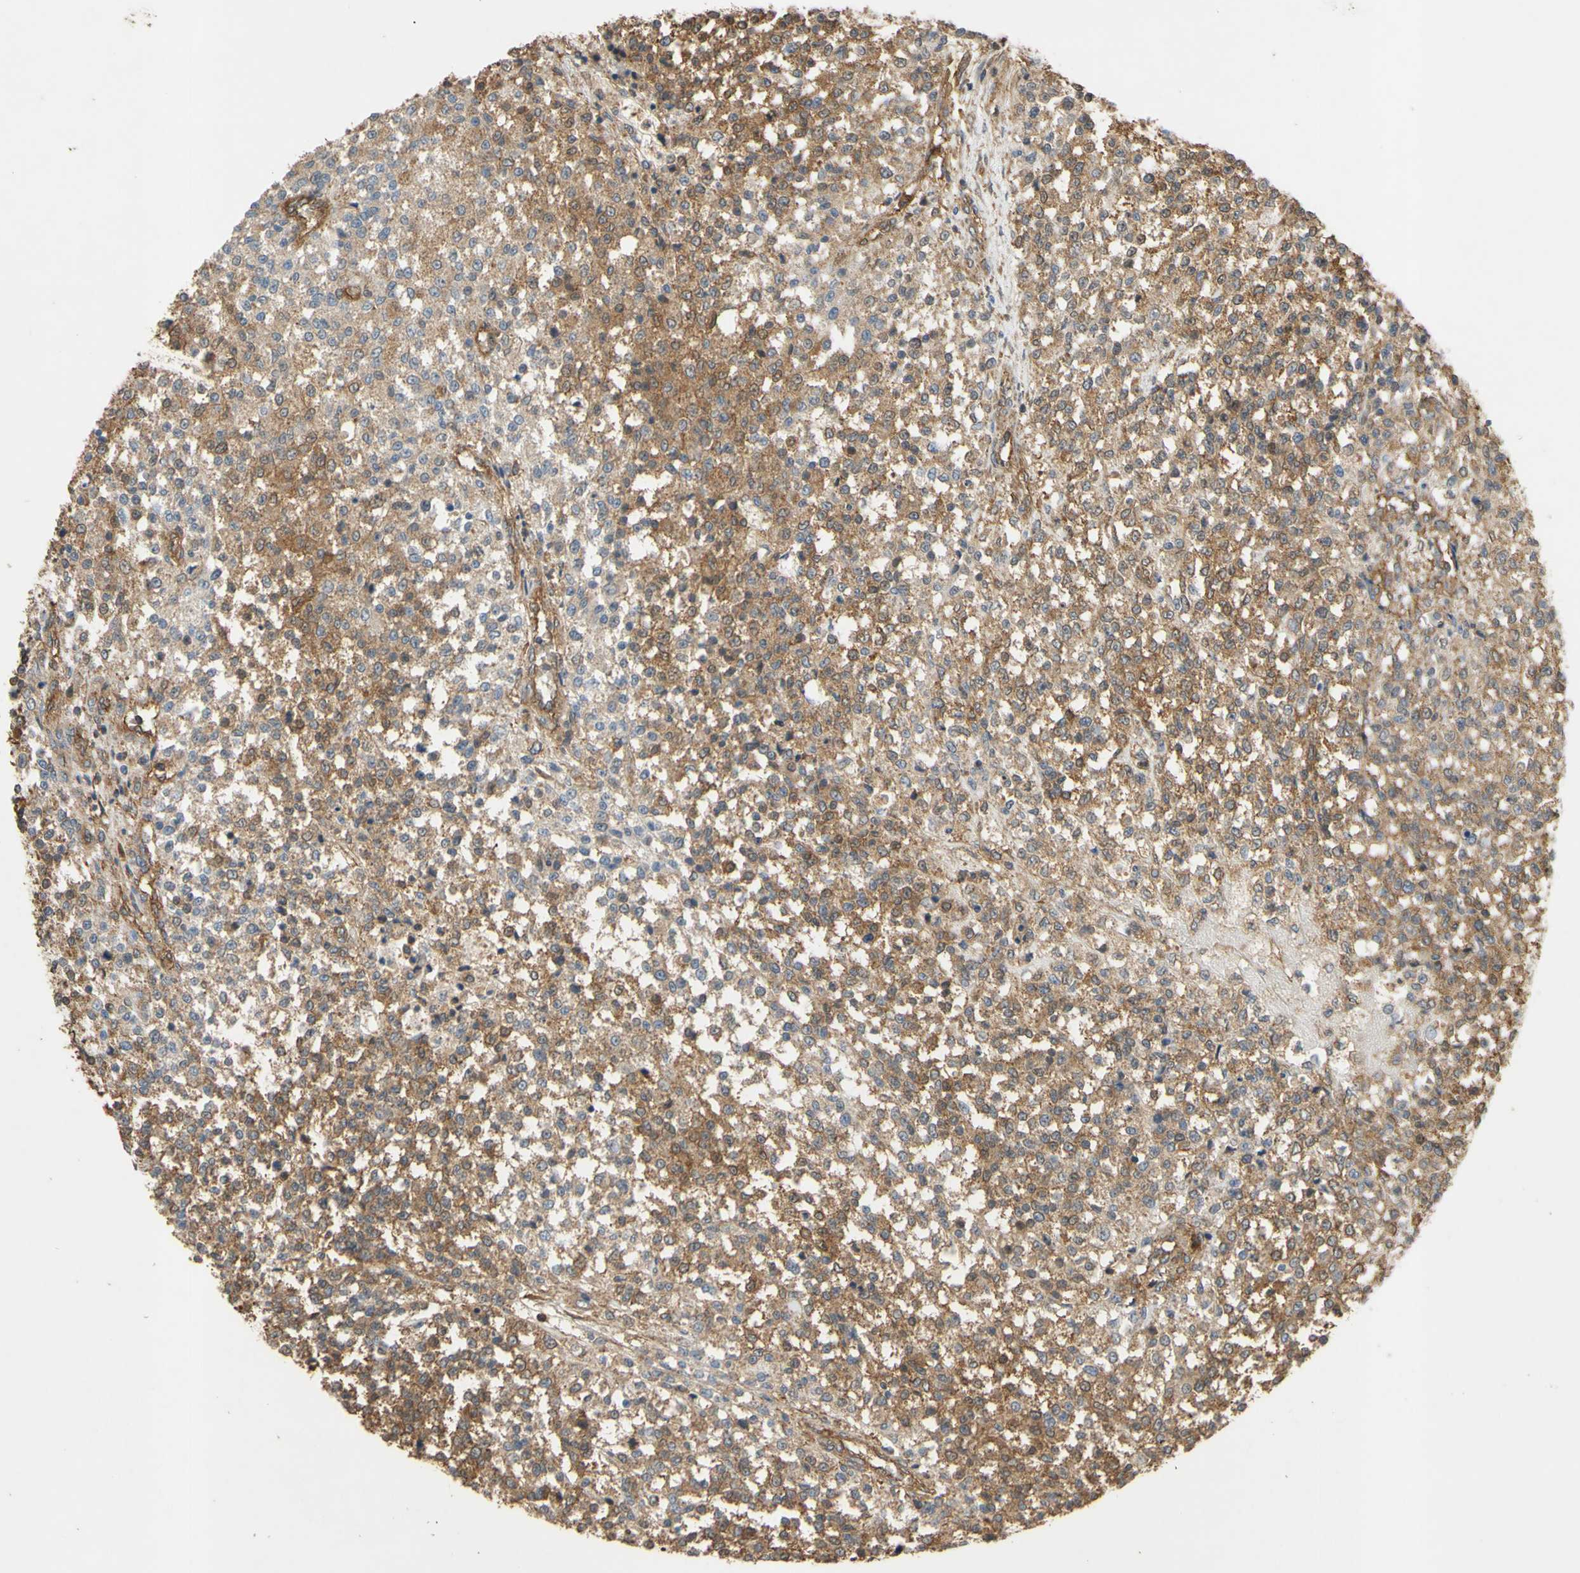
{"staining": {"intensity": "moderate", "quantity": ">75%", "location": "cytoplasmic/membranous"}, "tissue": "testis cancer", "cell_type": "Tumor cells", "image_type": "cancer", "snomed": [{"axis": "morphology", "description": "Seminoma, NOS"}, {"axis": "topography", "description": "Testis"}], "caption": "The micrograph demonstrates a brown stain indicating the presence of a protein in the cytoplasmic/membranous of tumor cells in testis seminoma.", "gene": "CTTN", "patient": {"sex": "male", "age": 59}}